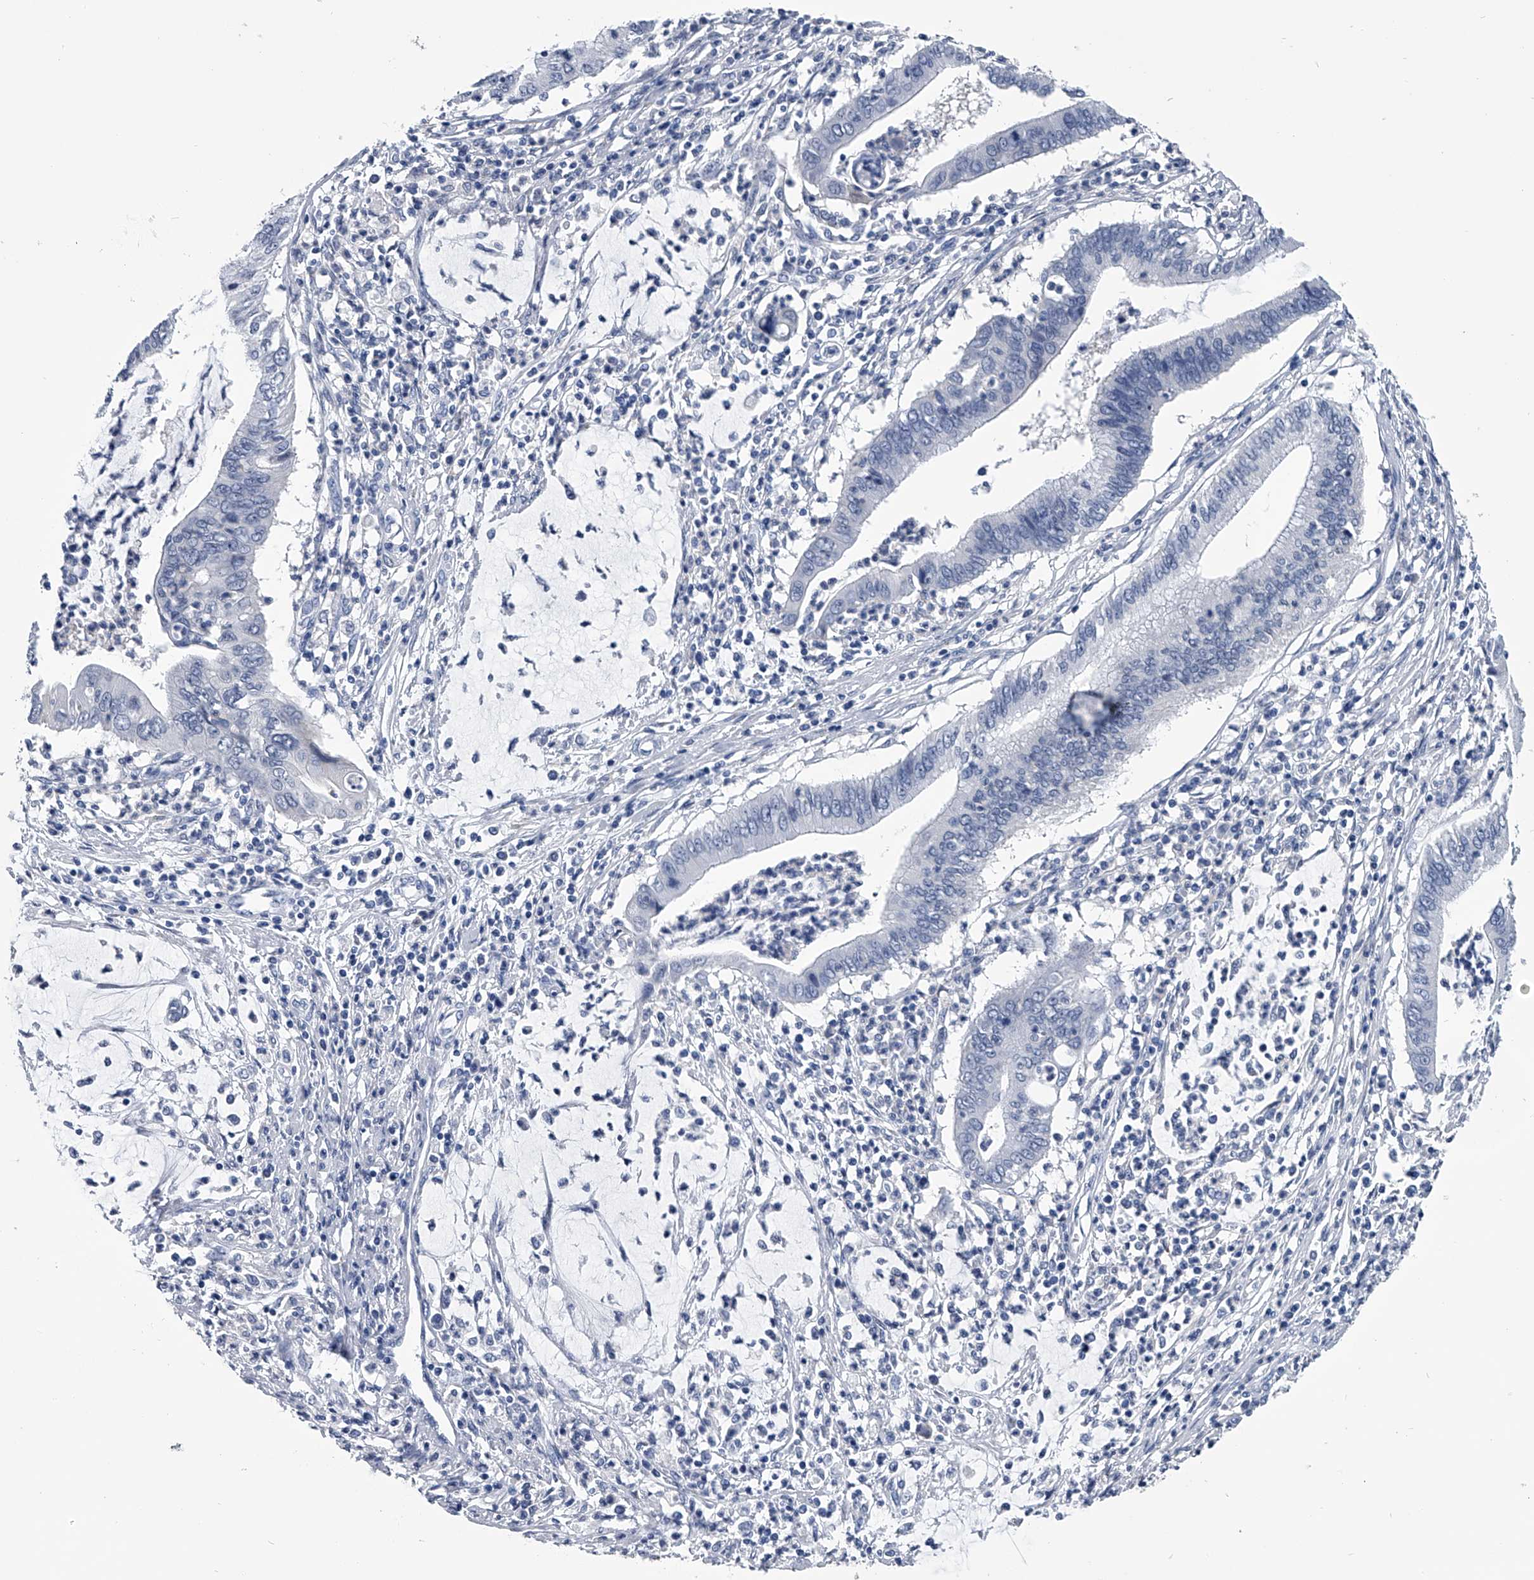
{"staining": {"intensity": "negative", "quantity": "none", "location": "none"}, "tissue": "cervical cancer", "cell_type": "Tumor cells", "image_type": "cancer", "snomed": [{"axis": "morphology", "description": "Adenocarcinoma, NOS"}, {"axis": "topography", "description": "Cervix"}], "caption": "A micrograph of cervical cancer stained for a protein reveals no brown staining in tumor cells.", "gene": "PDXK", "patient": {"sex": "female", "age": 36}}